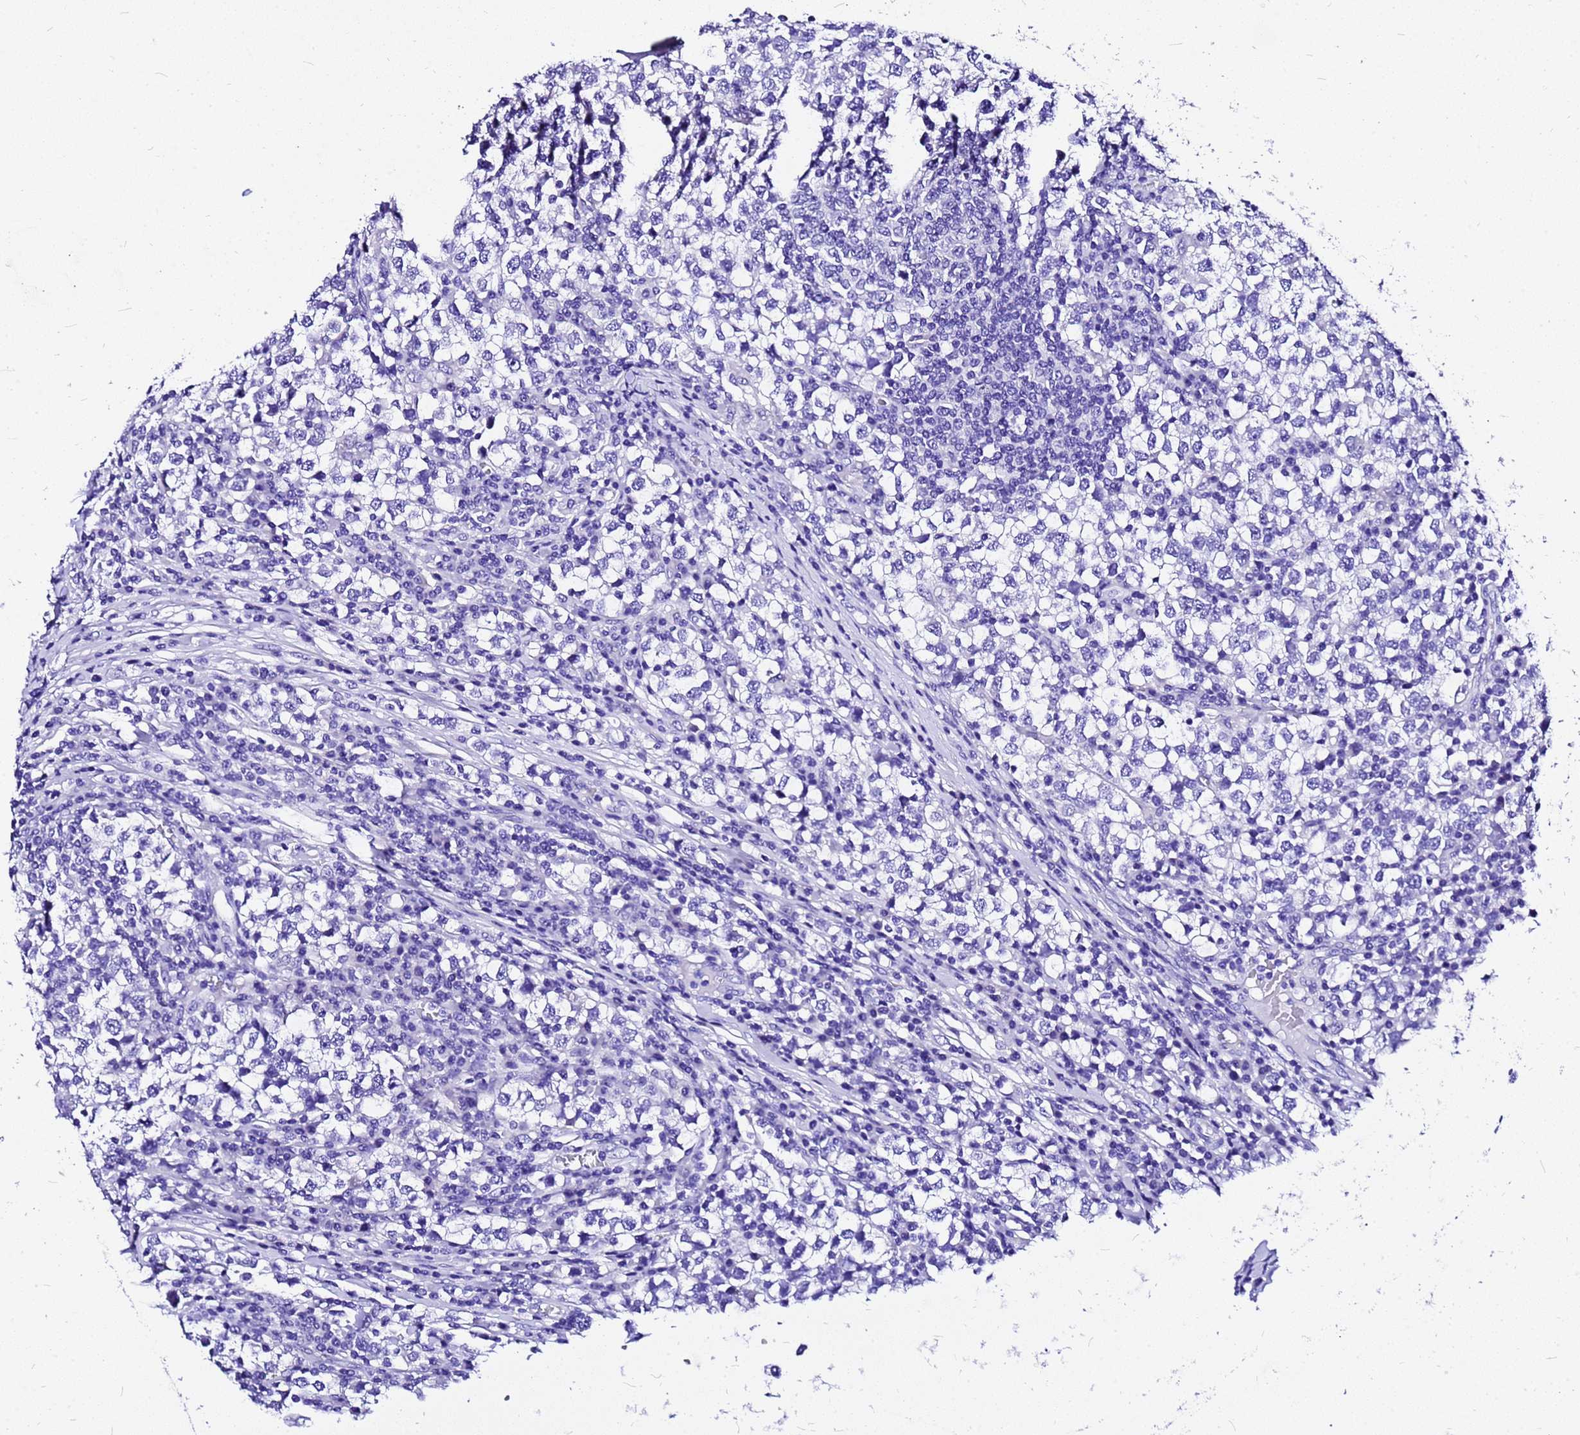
{"staining": {"intensity": "negative", "quantity": "none", "location": "none"}, "tissue": "testis cancer", "cell_type": "Tumor cells", "image_type": "cancer", "snomed": [{"axis": "morphology", "description": "Seminoma, NOS"}, {"axis": "topography", "description": "Testis"}], "caption": "Protein analysis of testis cancer (seminoma) shows no significant positivity in tumor cells.", "gene": "HERC4", "patient": {"sex": "male", "age": 65}}